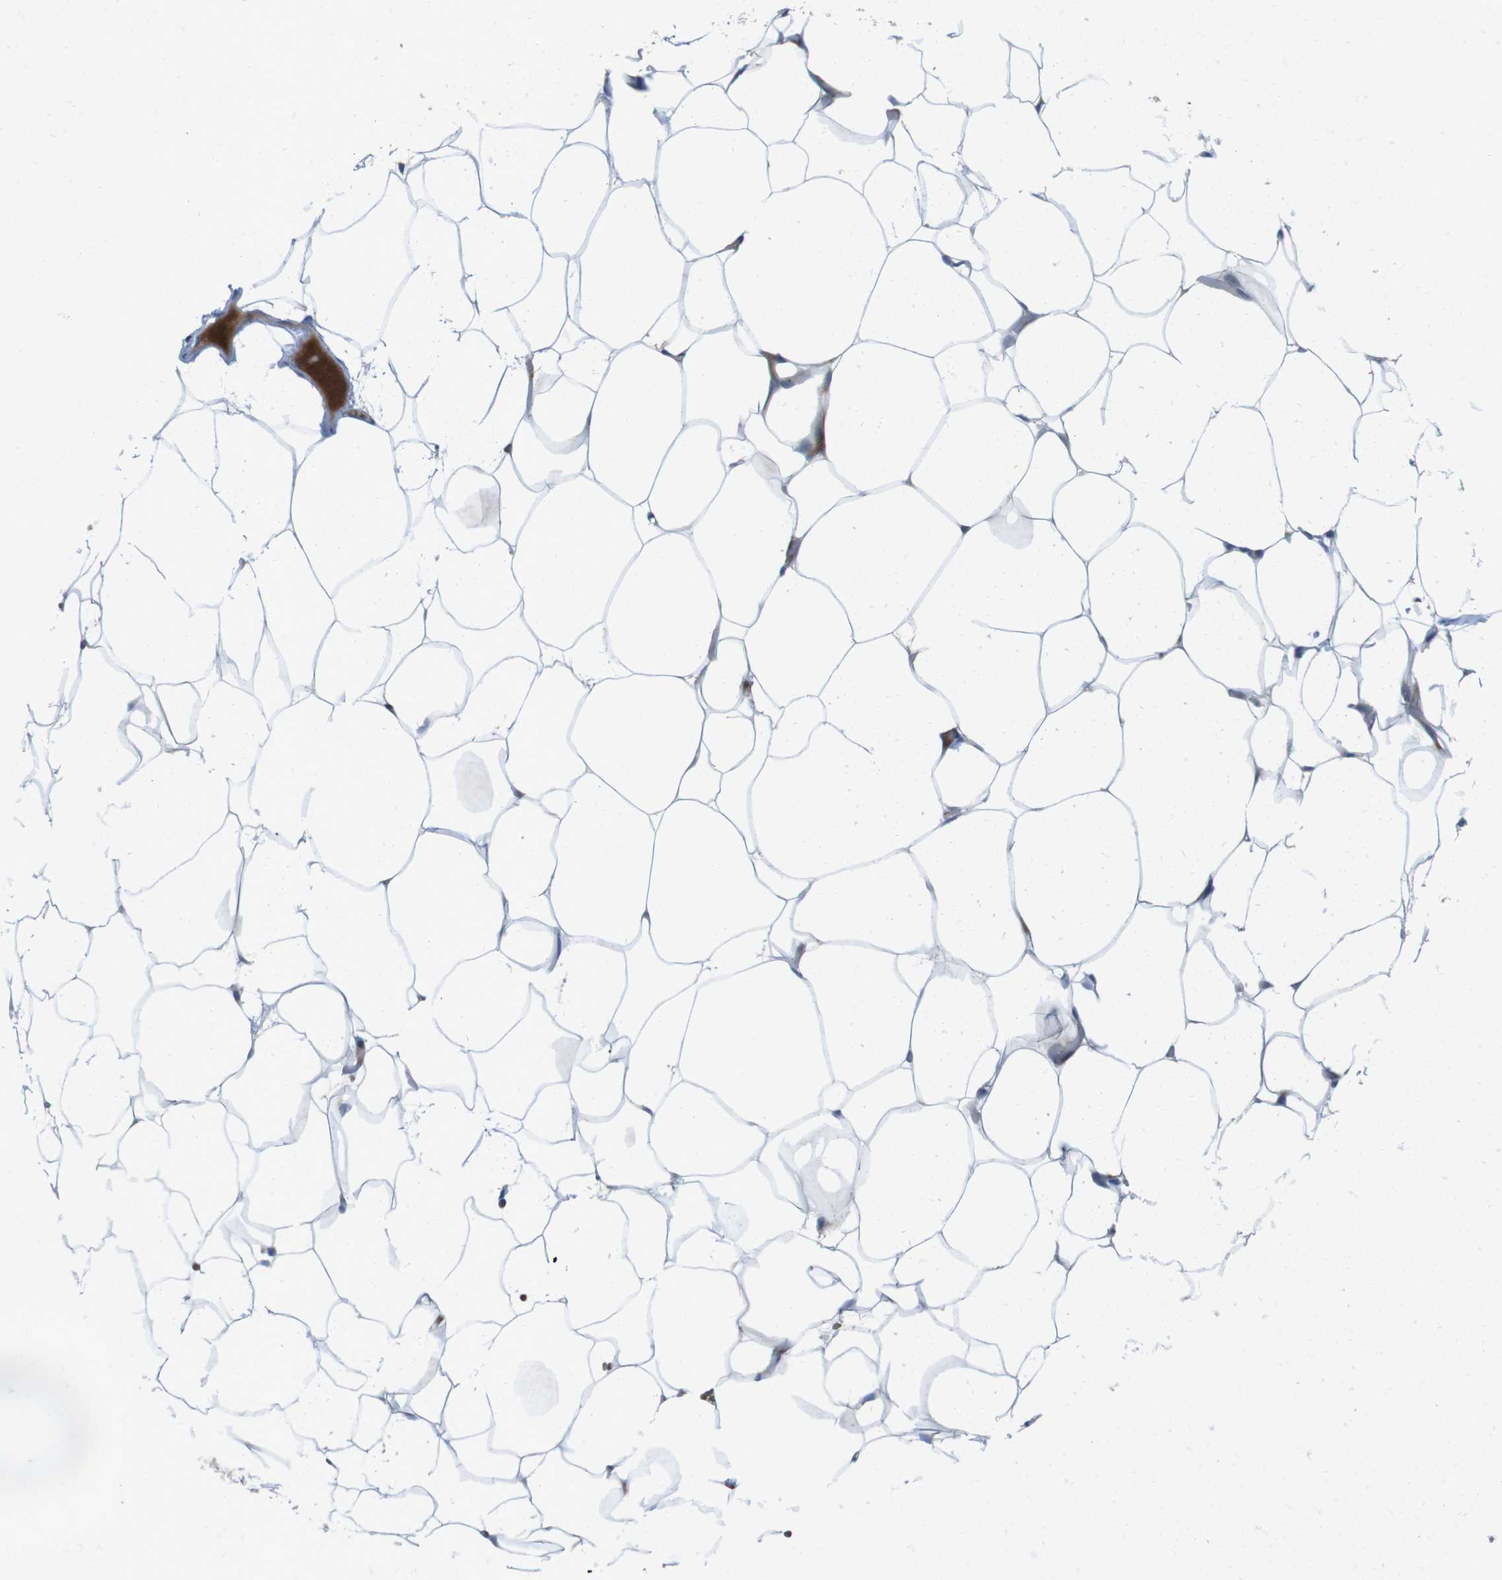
{"staining": {"intensity": "negative", "quantity": "none", "location": "none"}, "tissue": "adipose tissue", "cell_type": "Adipocytes", "image_type": "normal", "snomed": [{"axis": "morphology", "description": "Normal tissue, NOS"}, {"axis": "topography", "description": "Breast"}, {"axis": "topography", "description": "Adipose tissue"}], "caption": "This is a micrograph of IHC staining of unremarkable adipose tissue, which shows no staining in adipocytes. The staining is performed using DAB (3,3'-diaminobenzidine) brown chromogen with nuclei counter-stained in using hematoxylin.", "gene": "TMEM234", "patient": {"sex": "female", "age": 25}}